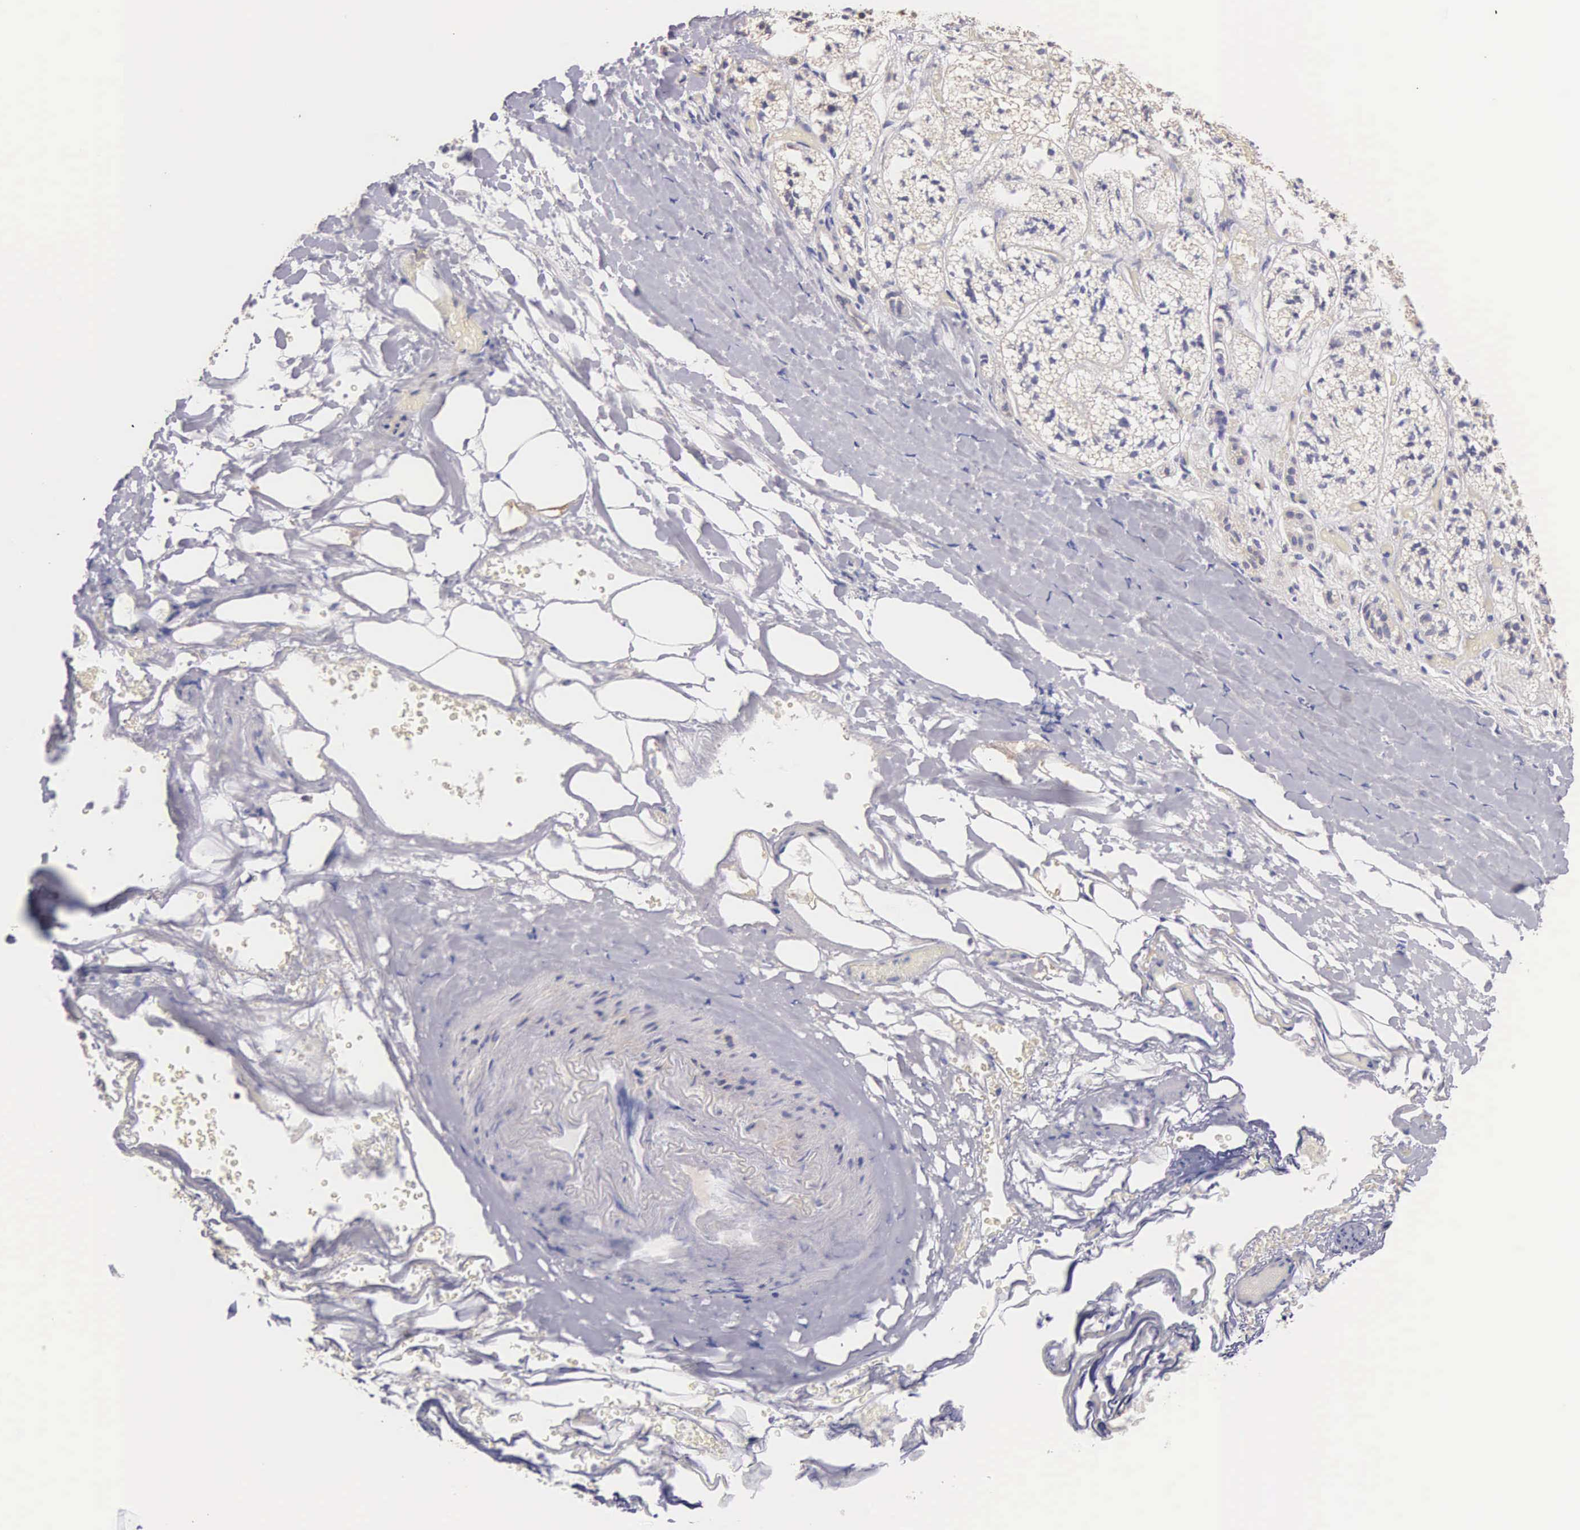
{"staining": {"intensity": "weak", "quantity": "25%-75%", "location": "cytoplasmic/membranous"}, "tissue": "adrenal gland", "cell_type": "Glandular cells", "image_type": "normal", "snomed": [{"axis": "morphology", "description": "Normal tissue, NOS"}, {"axis": "topography", "description": "Adrenal gland"}], "caption": "DAB (3,3'-diaminobenzidine) immunohistochemical staining of benign human adrenal gland exhibits weak cytoplasmic/membranous protein positivity in about 25%-75% of glandular cells.", "gene": "PIR", "patient": {"sex": "male", "age": 53}}